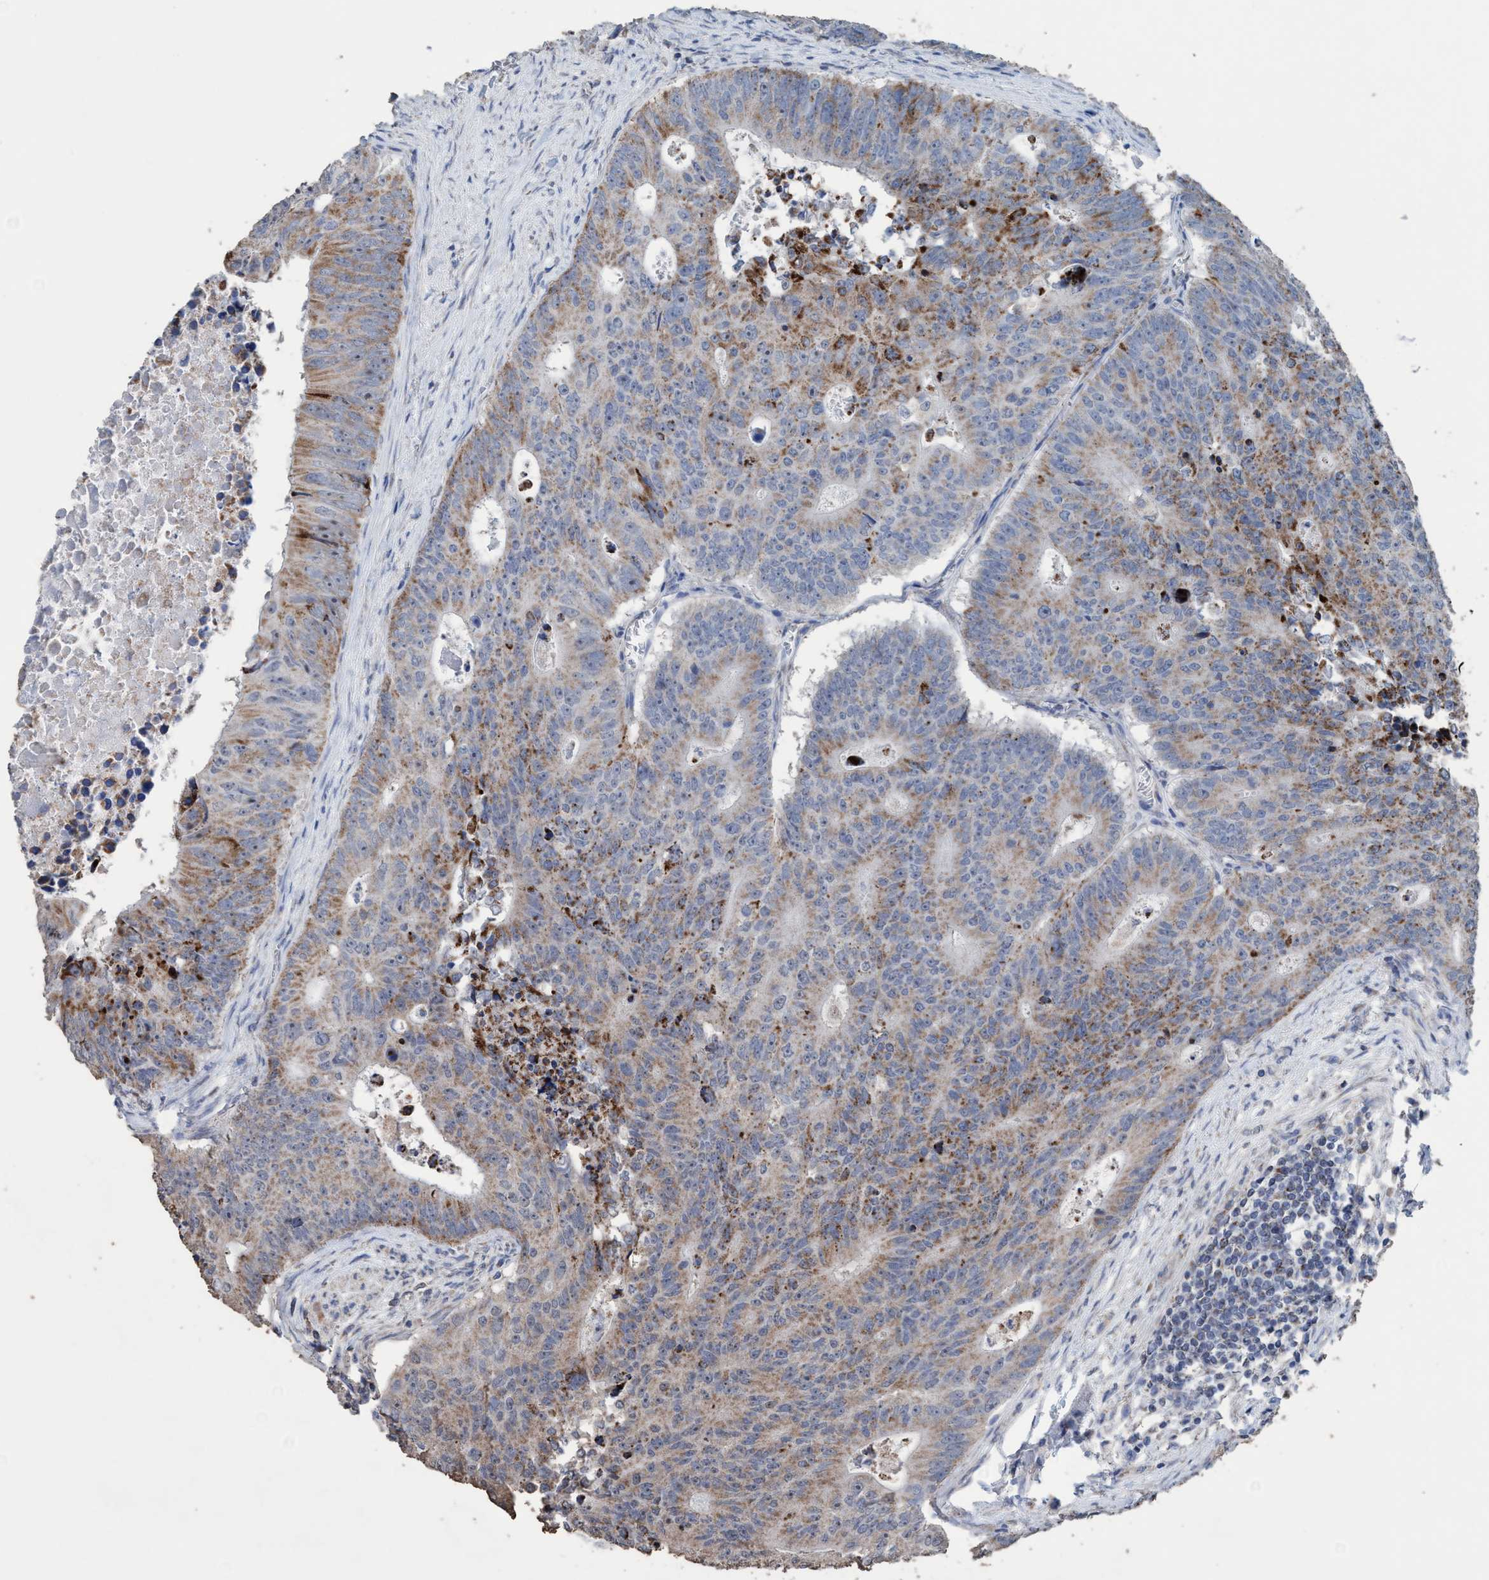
{"staining": {"intensity": "moderate", "quantity": "<25%", "location": "cytoplasmic/membranous"}, "tissue": "colorectal cancer", "cell_type": "Tumor cells", "image_type": "cancer", "snomed": [{"axis": "morphology", "description": "Adenocarcinoma, NOS"}, {"axis": "topography", "description": "Colon"}], "caption": "This micrograph shows IHC staining of human adenocarcinoma (colorectal), with low moderate cytoplasmic/membranous expression in about <25% of tumor cells.", "gene": "RSAD1", "patient": {"sex": "male", "age": 87}}